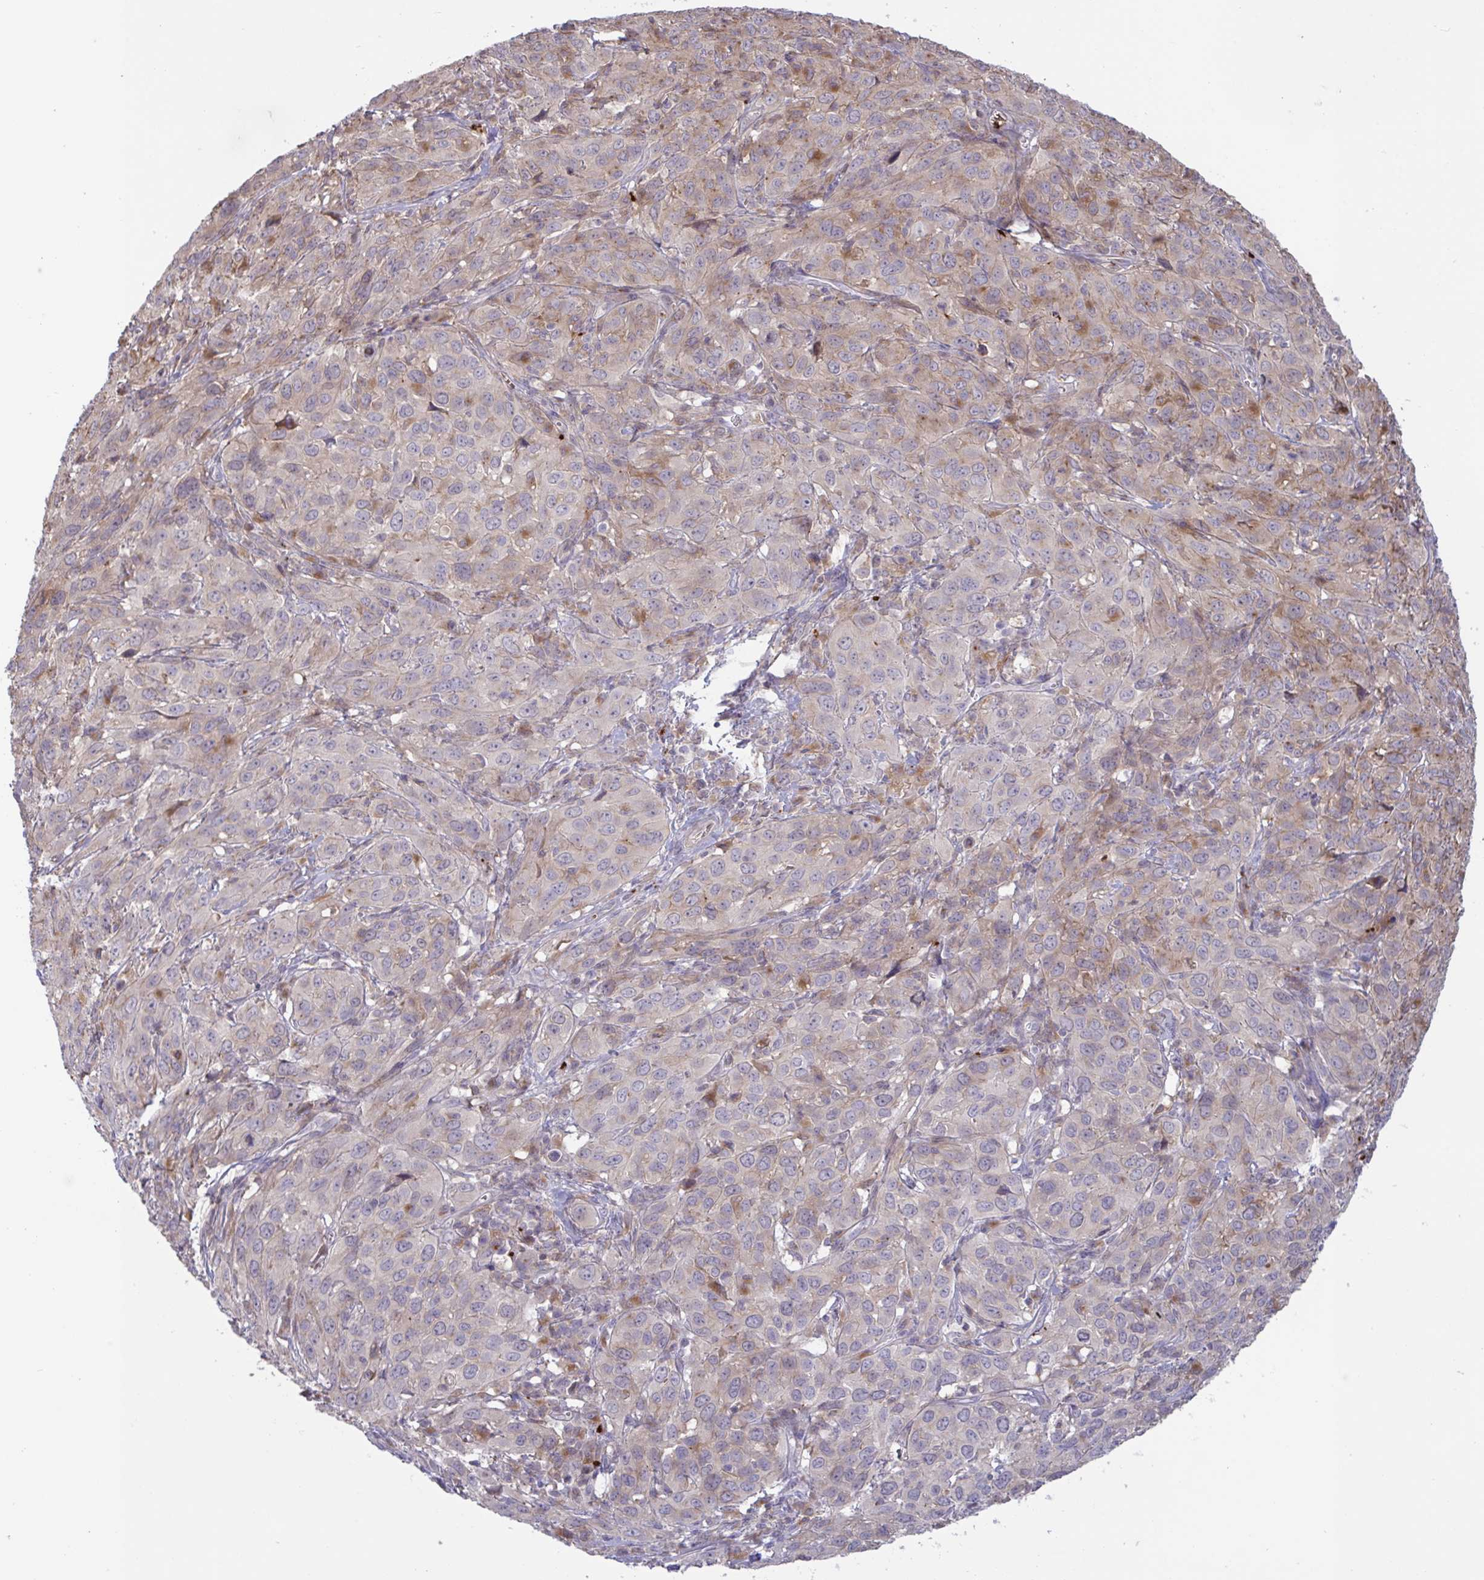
{"staining": {"intensity": "weak", "quantity": "25%-75%", "location": "cytoplasmic/membranous"}, "tissue": "cervical cancer", "cell_type": "Tumor cells", "image_type": "cancer", "snomed": [{"axis": "morphology", "description": "Normal tissue, NOS"}, {"axis": "morphology", "description": "Squamous cell carcinoma, NOS"}, {"axis": "topography", "description": "Cervix"}], "caption": "Weak cytoplasmic/membranous protein expression is identified in about 25%-75% of tumor cells in cervical cancer.", "gene": "IL1R1", "patient": {"sex": "female", "age": 51}}